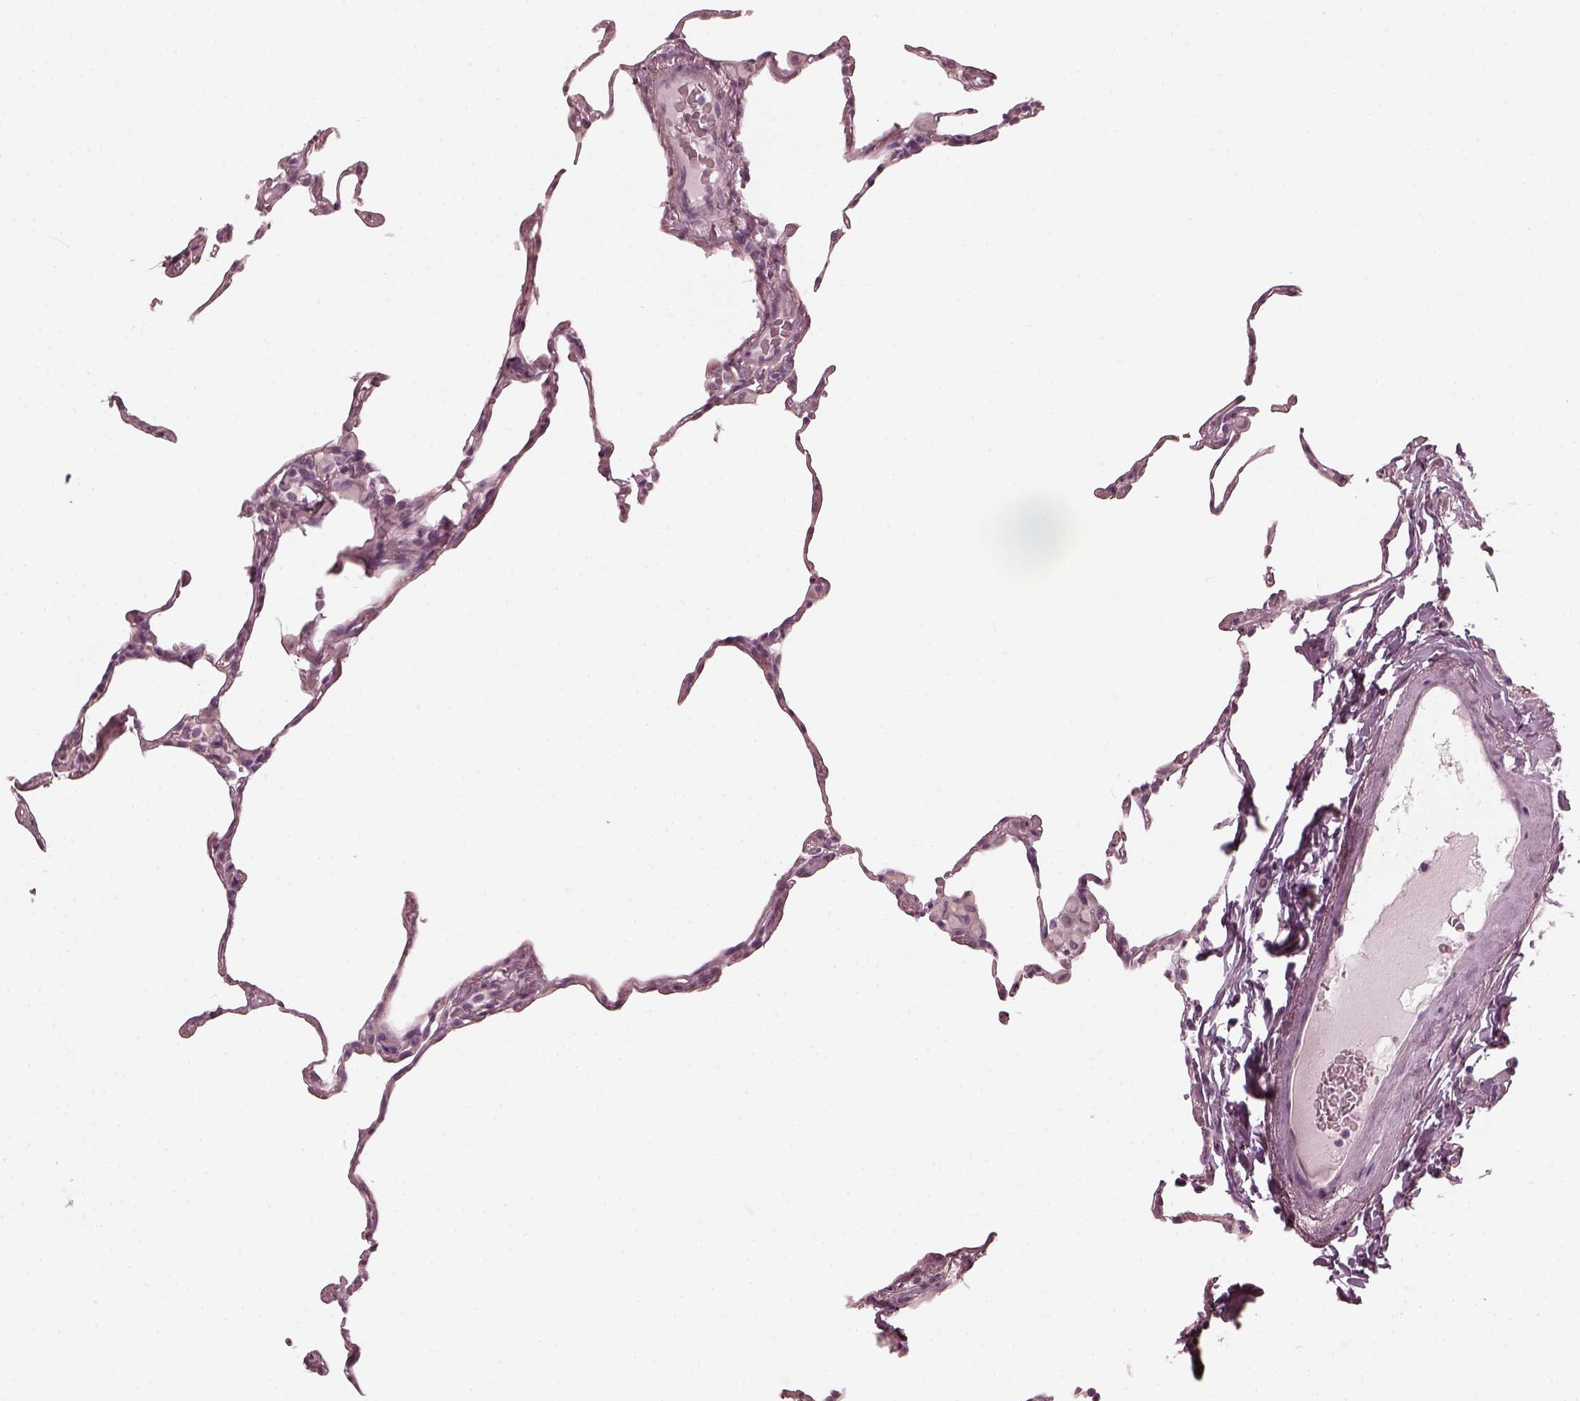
{"staining": {"intensity": "negative", "quantity": "none", "location": "none"}, "tissue": "lung", "cell_type": "Alveolar cells", "image_type": "normal", "snomed": [{"axis": "morphology", "description": "Normal tissue, NOS"}, {"axis": "topography", "description": "Lung"}], "caption": "Alveolar cells are negative for brown protein staining in benign lung. (DAB (3,3'-diaminobenzidine) immunohistochemistry (IHC), high magnification).", "gene": "SAXO2", "patient": {"sex": "female", "age": 57}}